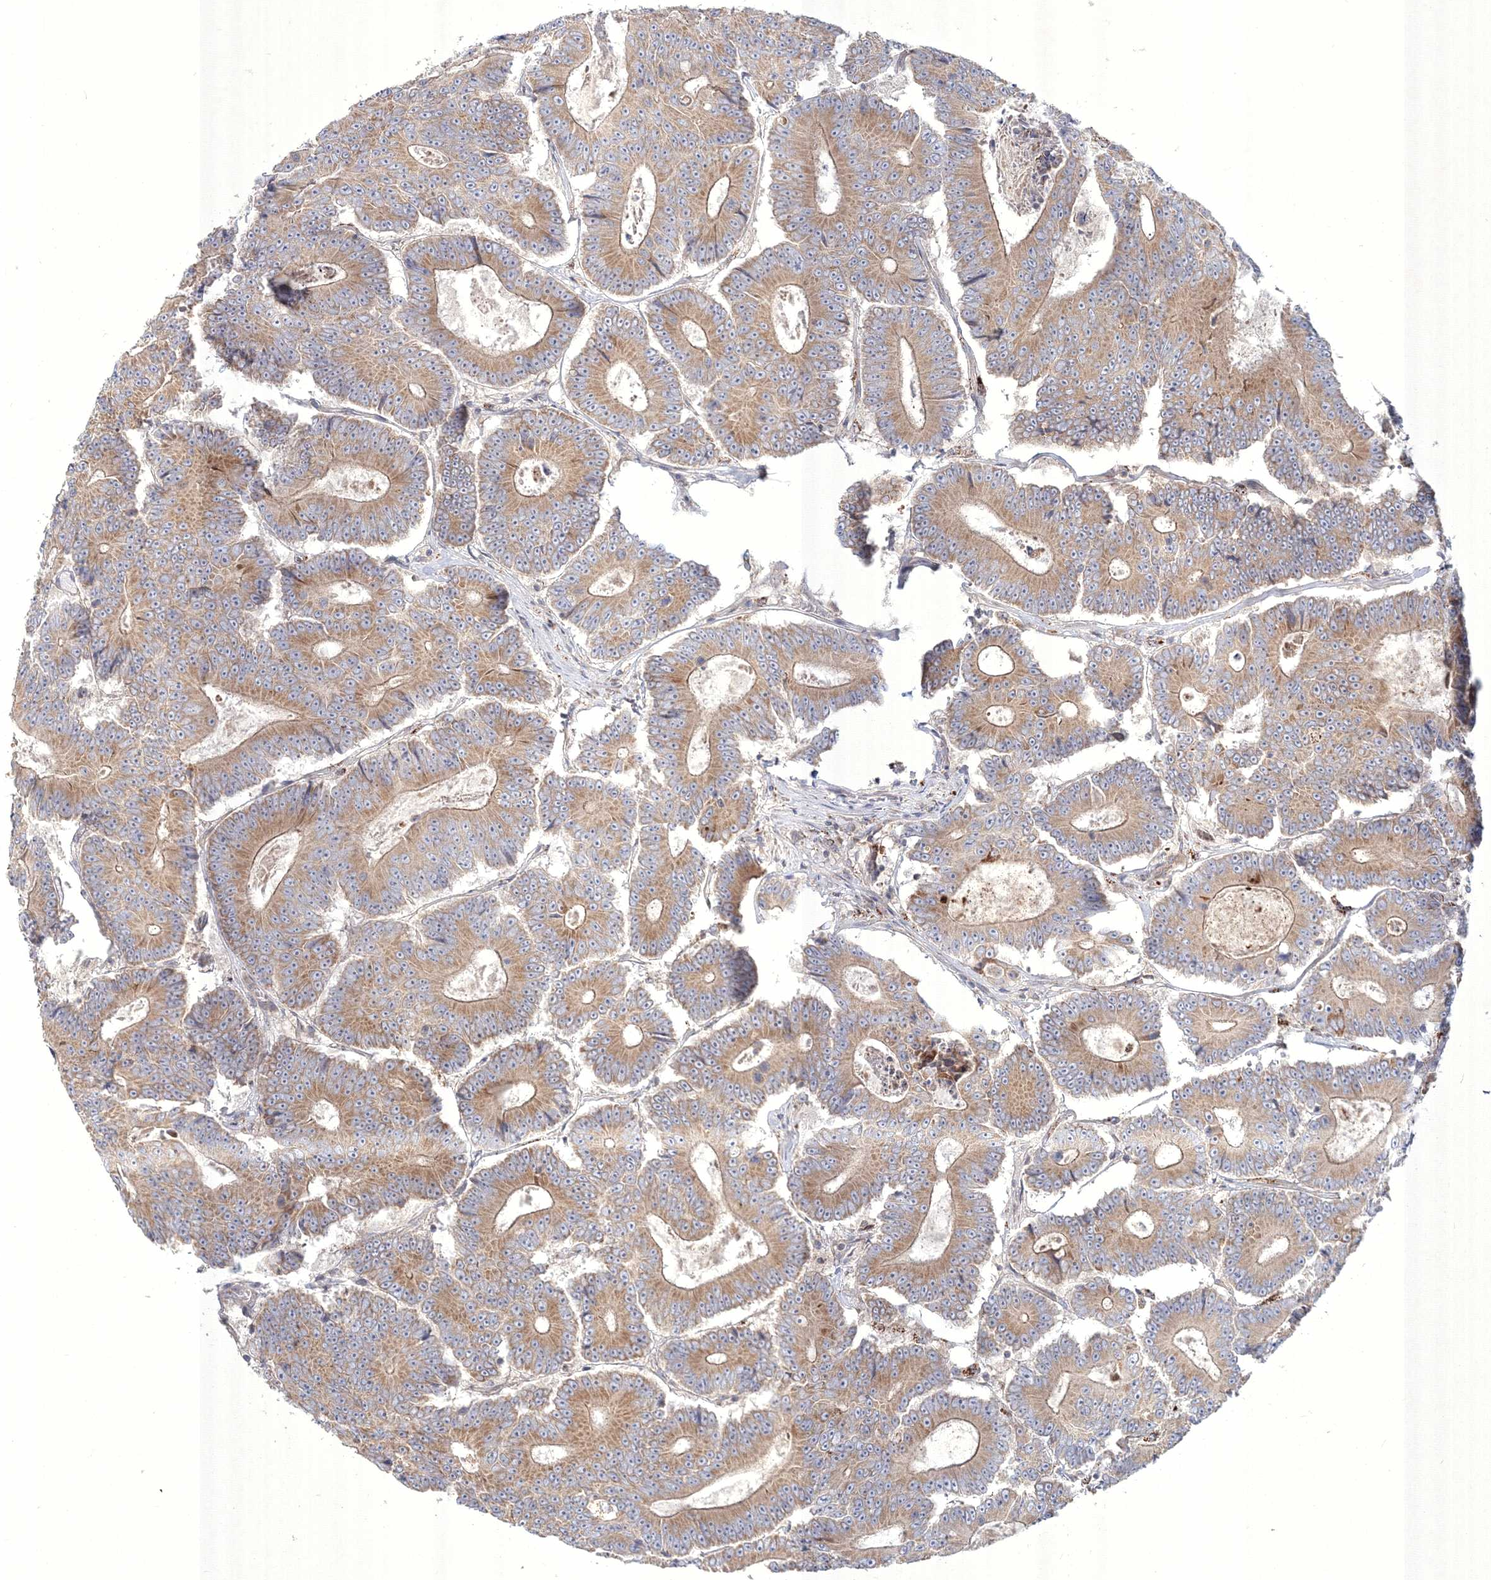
{"staining": {"intensity": "moderate", "quantity": ">75%", "location": "cytoplasmic/membranous"}, "tissue": "colorectal cancer", "cell_type": "Tumor cells", "image_type": "cancer", "snomed": [{"axis": "morphology", "description": "Adenocarcinoma, NOS"}, {"axis": "topography", "description": "Colon"}], "caption": "Protein analysis of adenocarcinoma (colorectal) tissue demonstrates moderate cytoplasmic/membranous expression in approximately >75% of tumor cells.", "gene": "WDR49", "patient": {"sex": "male", "age": 83}}